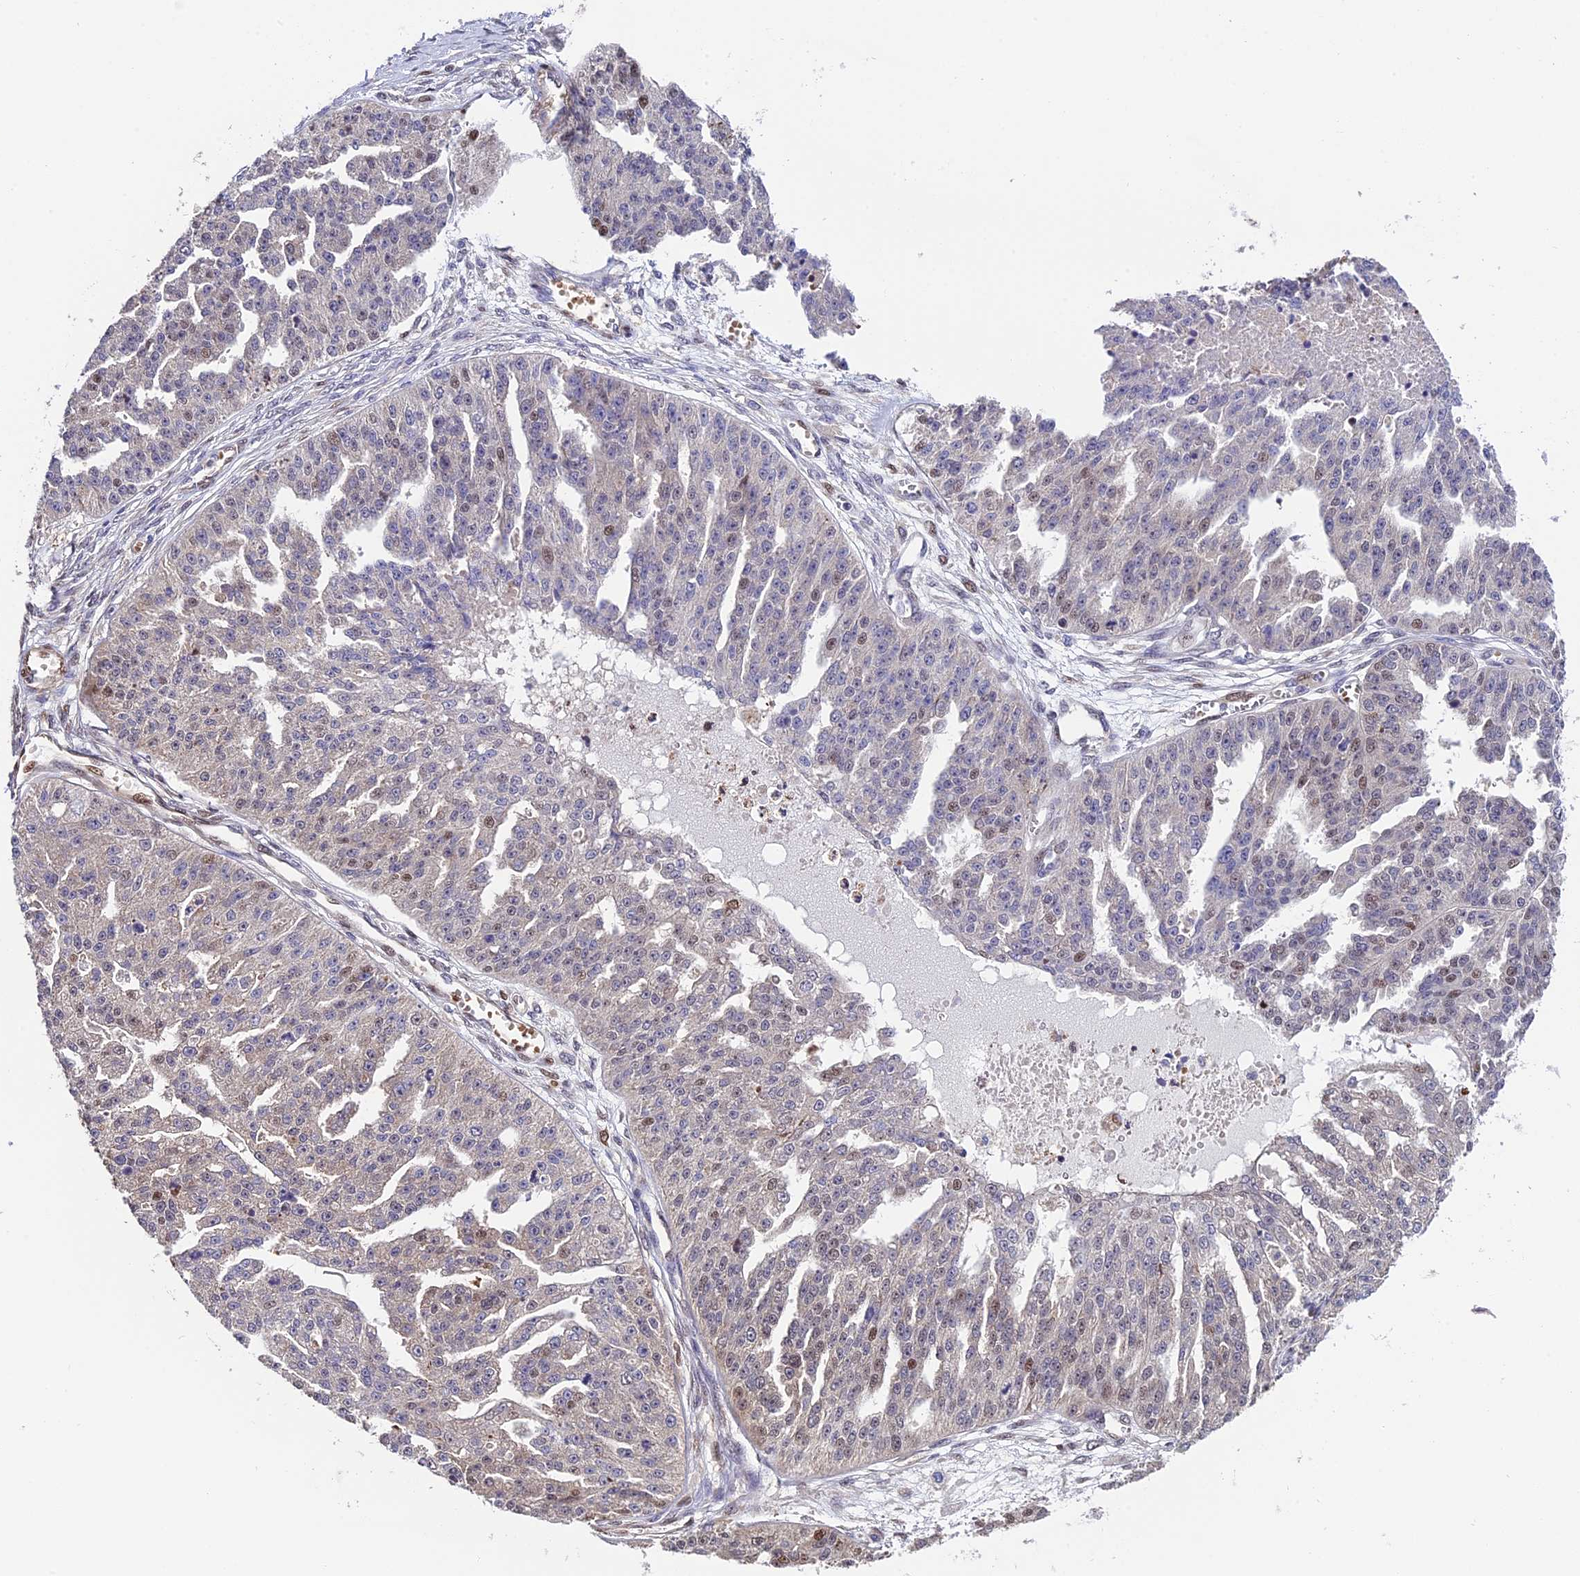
{"staining": {"intensity": "weak", "quantity": "<25%", "location": "nuclear"}, "tissue": "ovarian cancer", "cell_type": "Tumor cells", "image_type": "cancer", "snomed": [{"axis": "morphology", "description": "Cystadenocarcinoma, serous, NOS"}, {"axis": "topography", "description": "Ovary"}], "caption": "Photomicrograph shows no protein expression in tumor cells of ovarian serous cystadenocarcinoma tissue. (Immunohistochemistry, brightfield microscopy, high magnification).", "gene": "HERPUD1", "patient": {"sex": "female", "age": 58}}